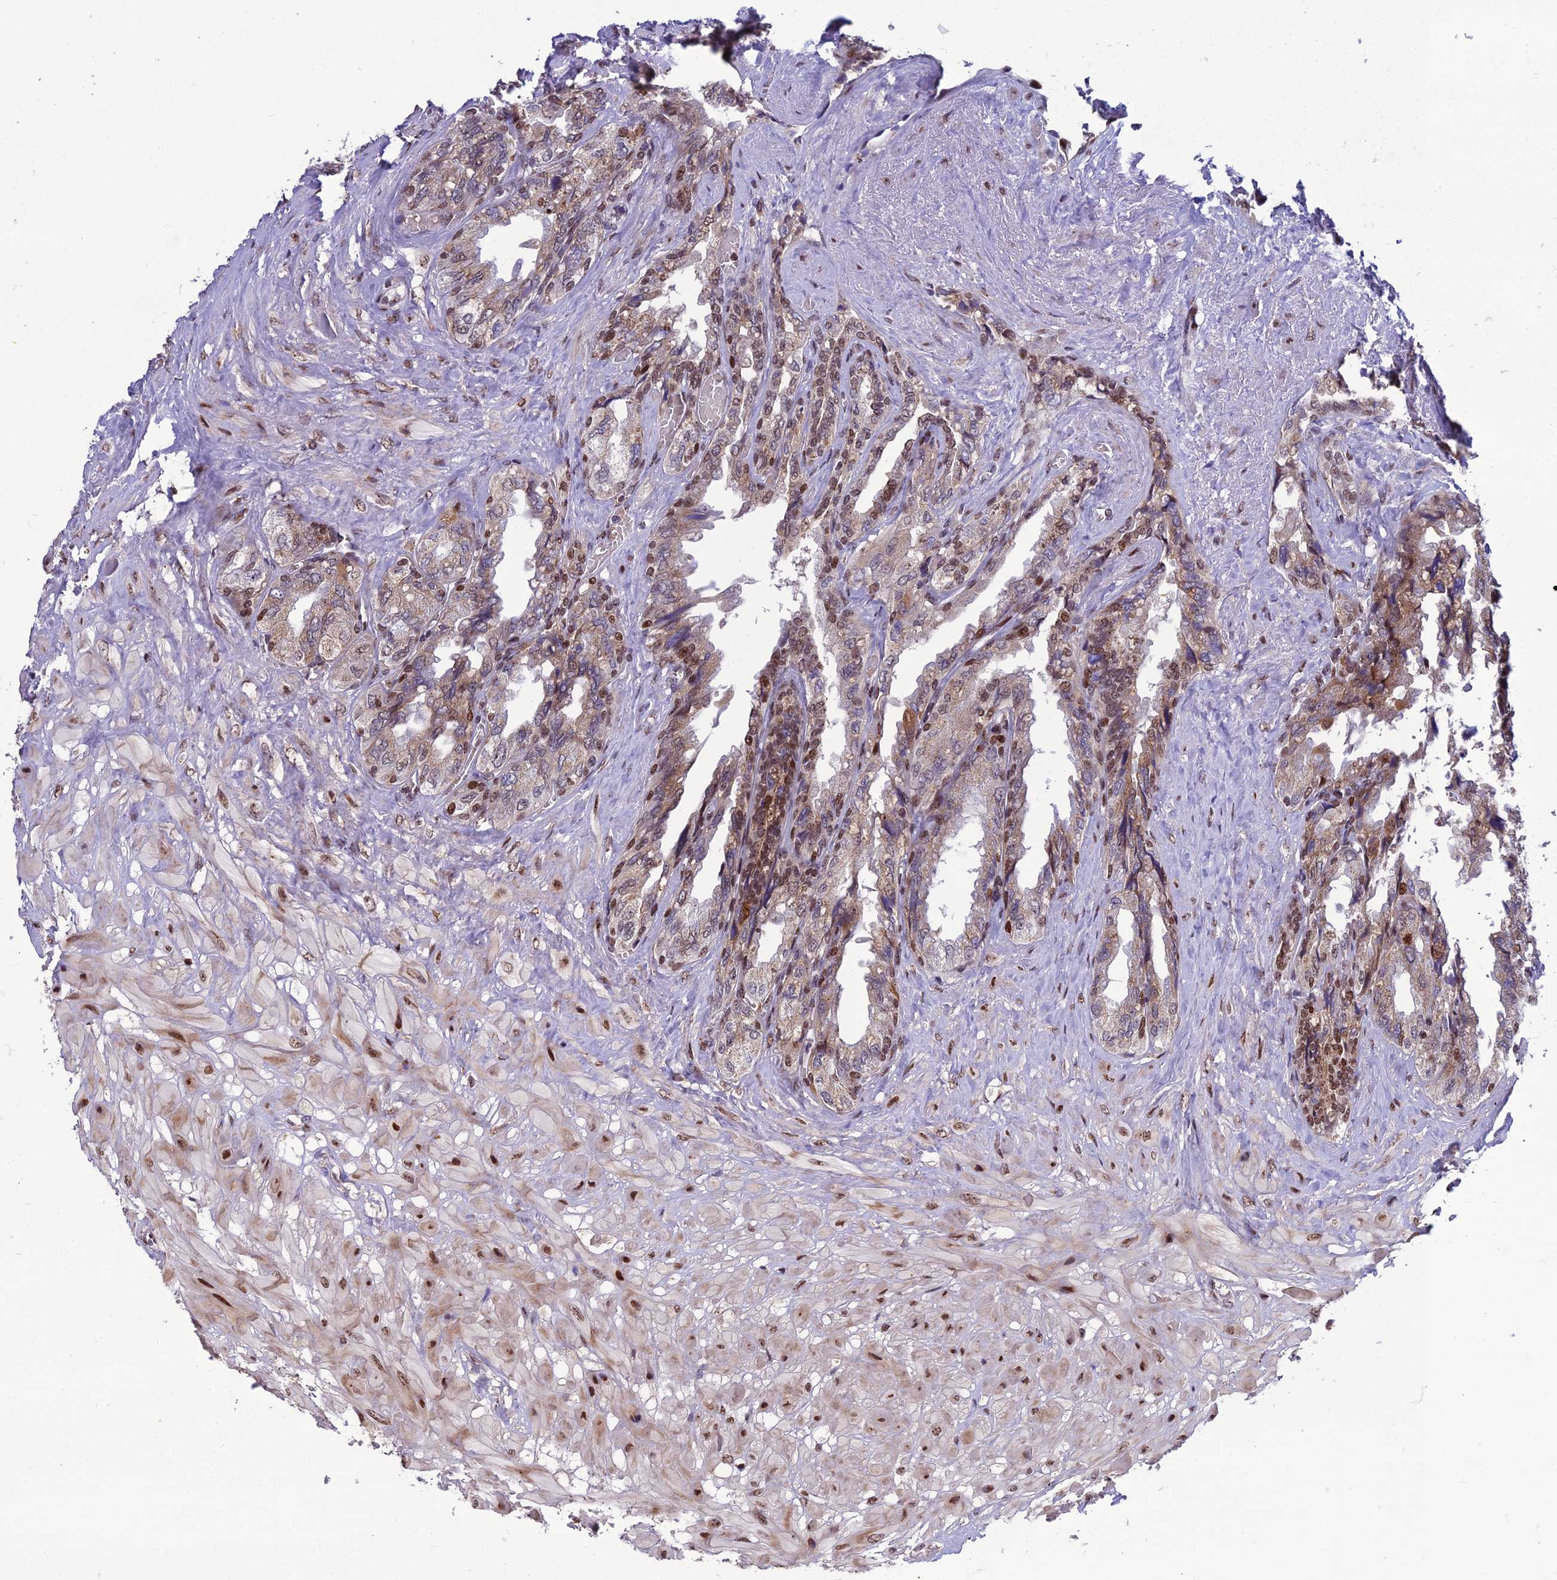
{"staining": {"intensity": "moderate", "quantity": "25%-75%", "location": "cytoplasmic/membranous,nuclear"}, "tissue": "seminal vesicle", "cell_type": "Glandular cells", "image_type": "normal", "snomed": [{"axis": "morphology", "description": "Normal tissue, NOS"}, {"axis": "topography", "description": "Seminal veicle"}, {"axis": "topography", "description": "Peripheral nerve tissue"}], "caption": "Immunohistochemical staining of unremarkable human seminal vesicle displays 25%-75% levels of moderate cytoplasmic/membranous,nuclear protein positivity in about 25%-75% of glandular cells.", "gene": "ARL2", "patient": {"sex": "male", "age": 60}}